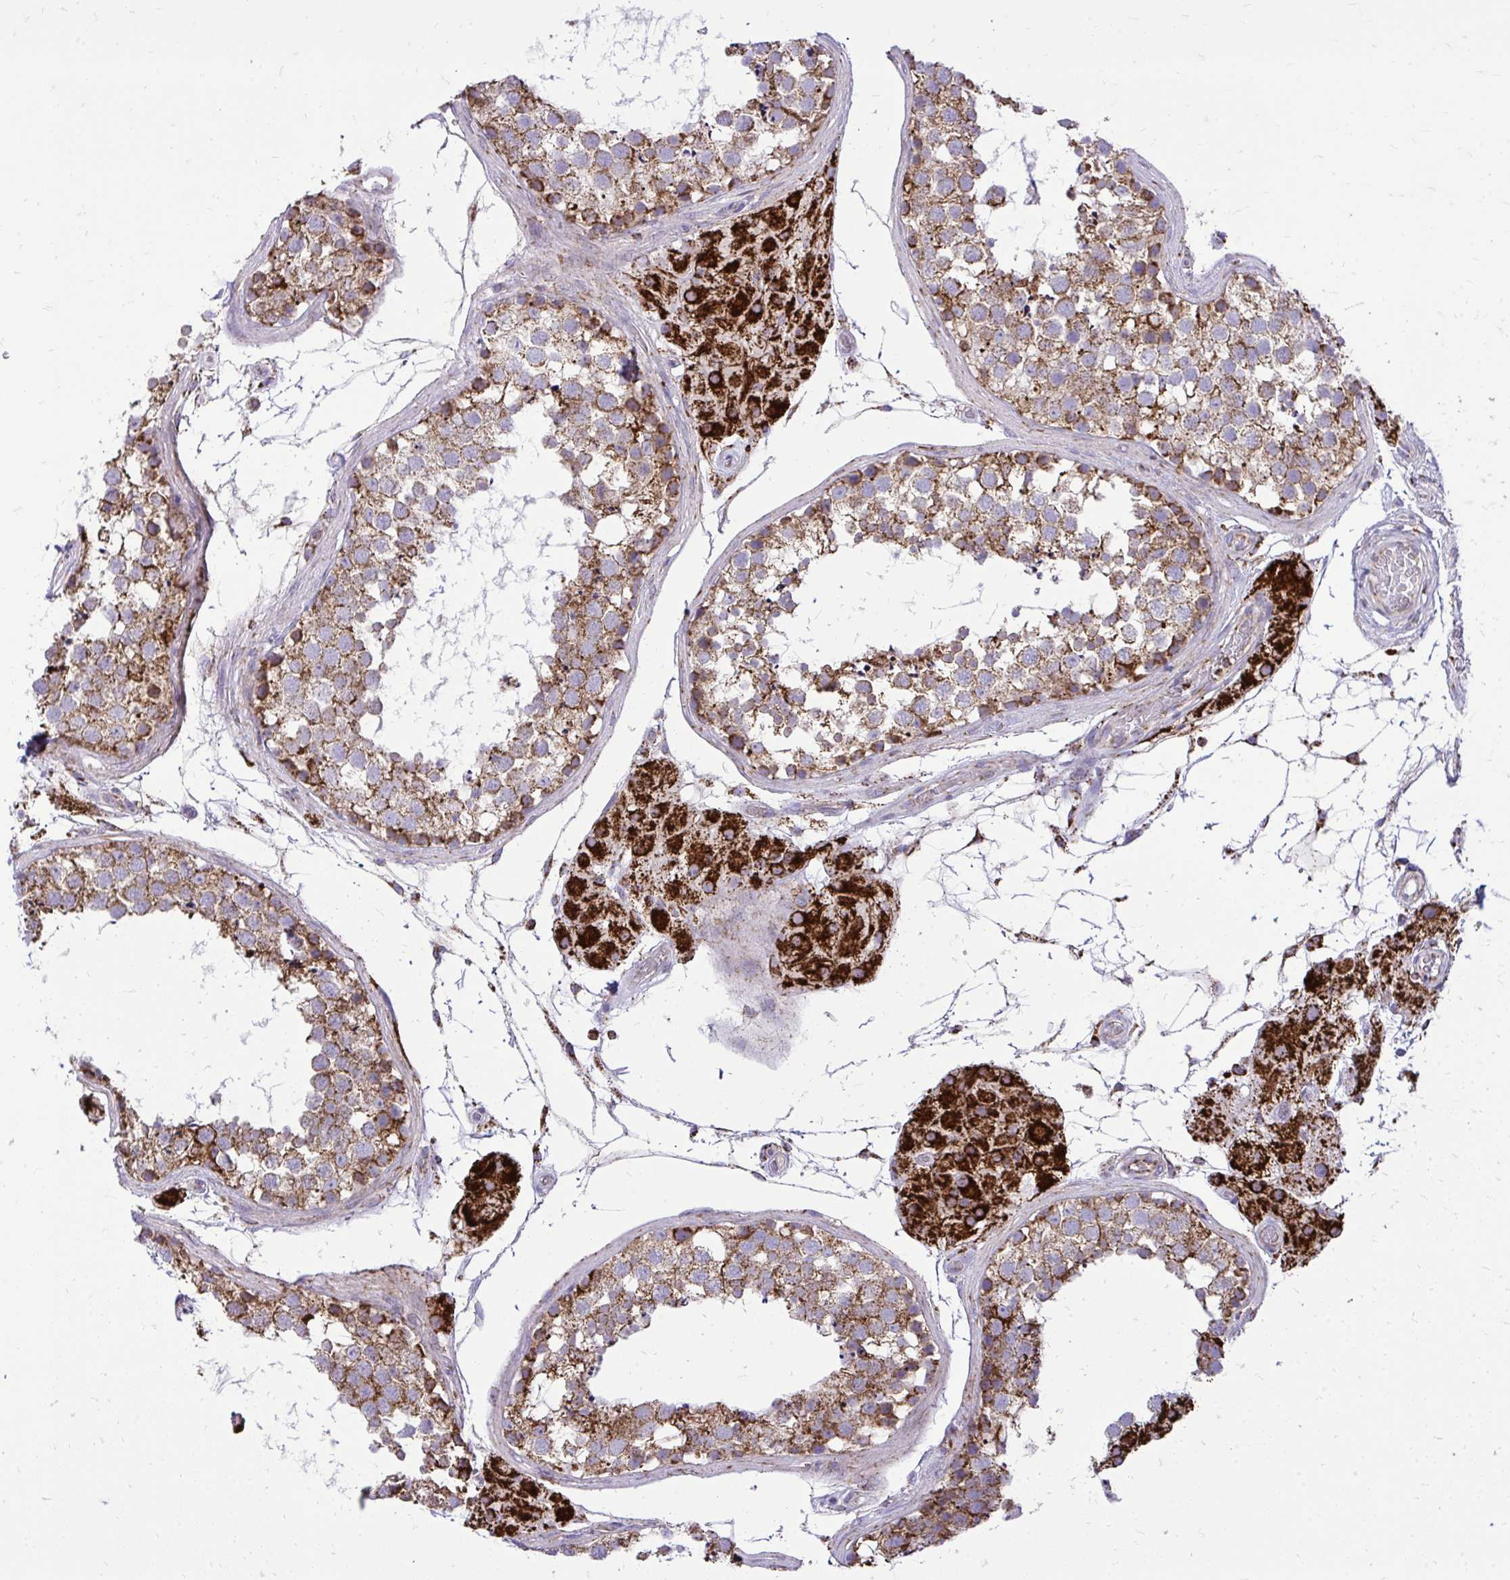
{"staining": {"intensity": "moderate", "quantity": ">75%", "location": "cytoplasmic/membranous"}, "tissue": "testis", "cell_type": "Cells in seminiferous ducts", "image_type": "normal", "snomed": [{"axis": "morphology", "description": "Normal tissue, NOS"}, {"axis": "morphology", "description": "Seminoma, NOS"}, {"axis": "topography", "description": "Testis"}], "caption": "Benign testis was stained to show a protein in brown. There is medium levels of moderate cytoplasmic/membranous positivity in about >75% of cells in seminiferous ducts.", "gene": "SPTBN2", "patient": {"sex": "male", "age": 65}}